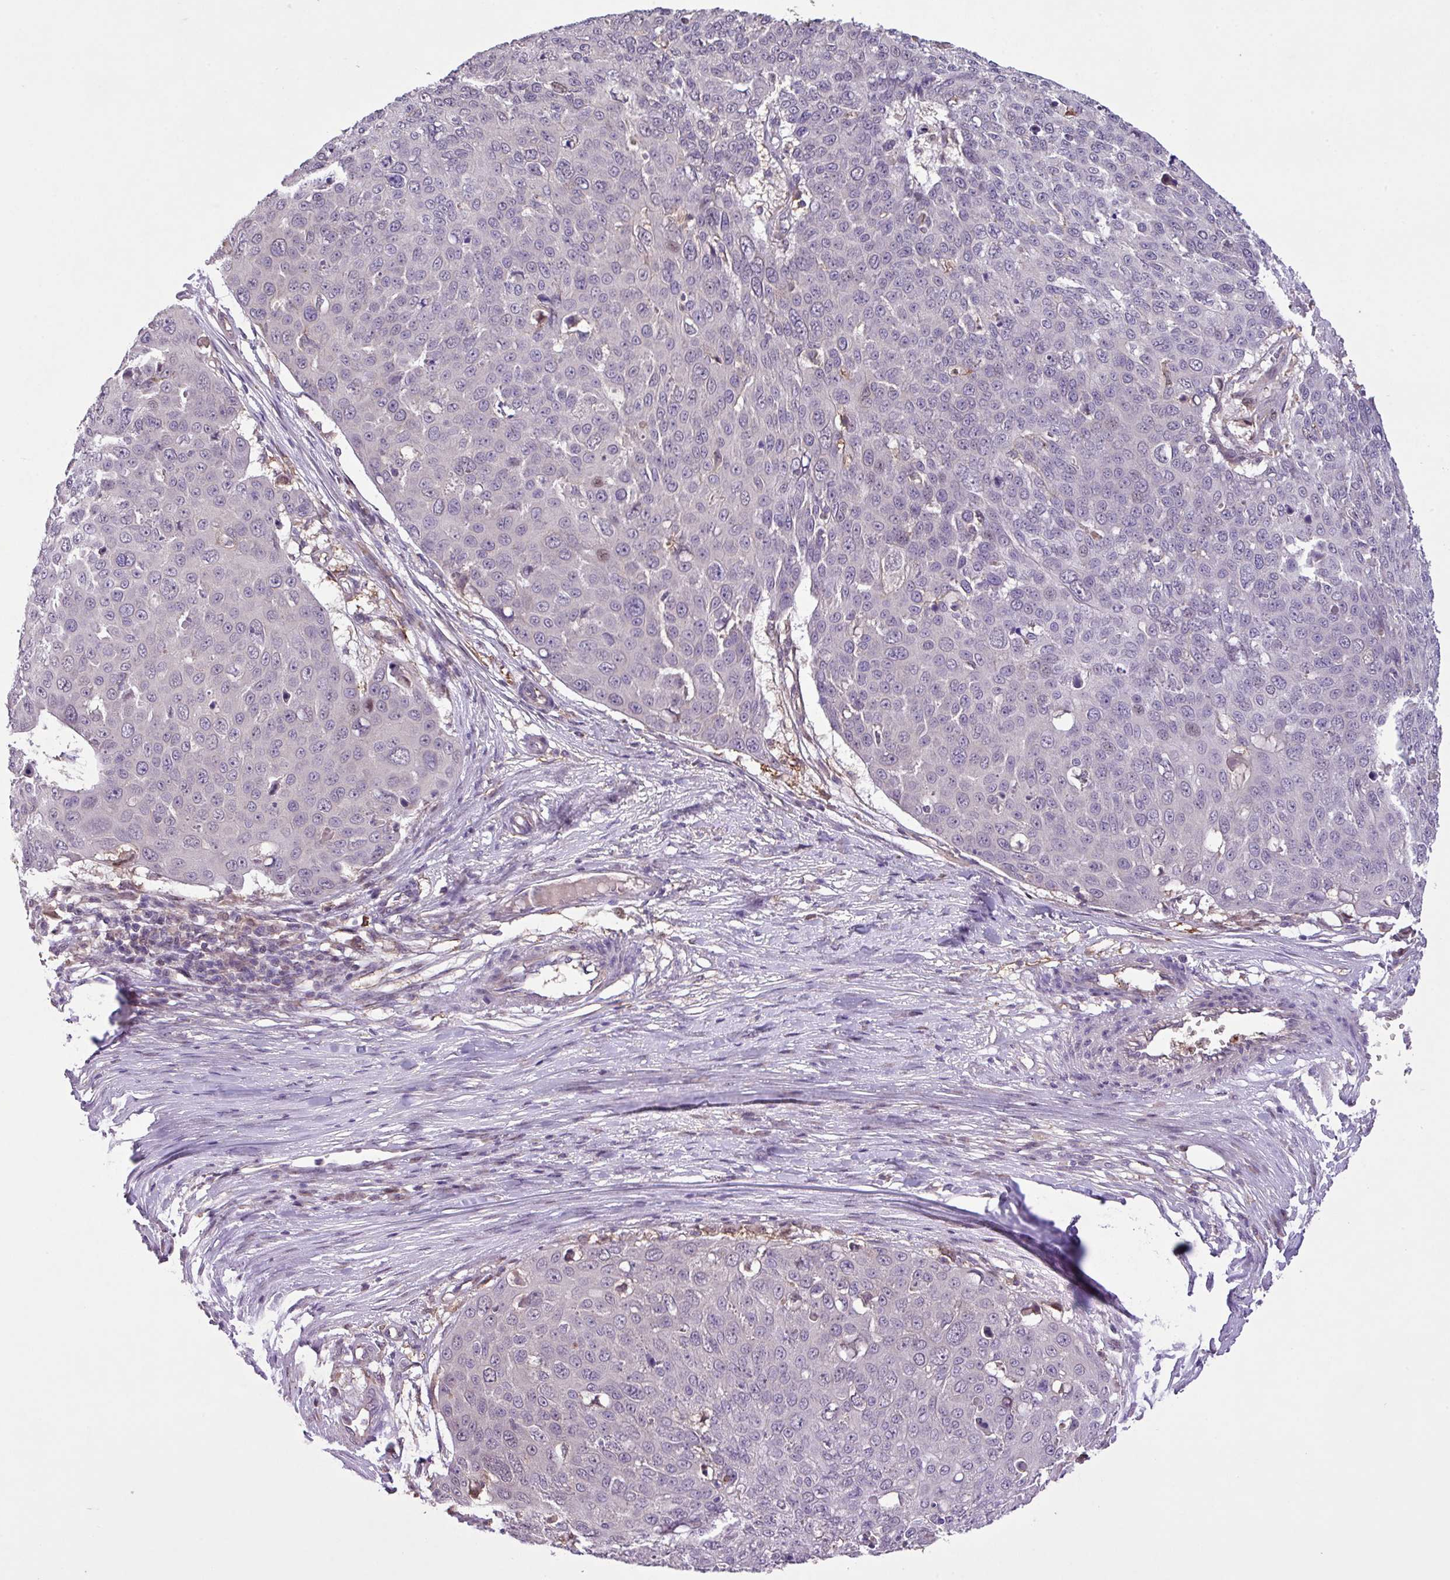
{"staining": {"intensity": "negative", "quantity": "none", "location": "none"}, "tissue": "skin cancer", "cell_type": "Tumor cells", "image_type": "cancer", "snomed": [{"axis": "morphology", "description": "Squamous cell carcinoma, NOS"}, {"axis": "topography", "description": "Skin"}], "caption": "Immunohistochemistry (IHC) histopathology image of neoplastic tissue: human squamous cell carcinoma (skin) stained with DAB exhibits no significant protein positivity in tumor cells.", "gene": "RPP25L", "patient": {"sex": "male", "age": 71}}